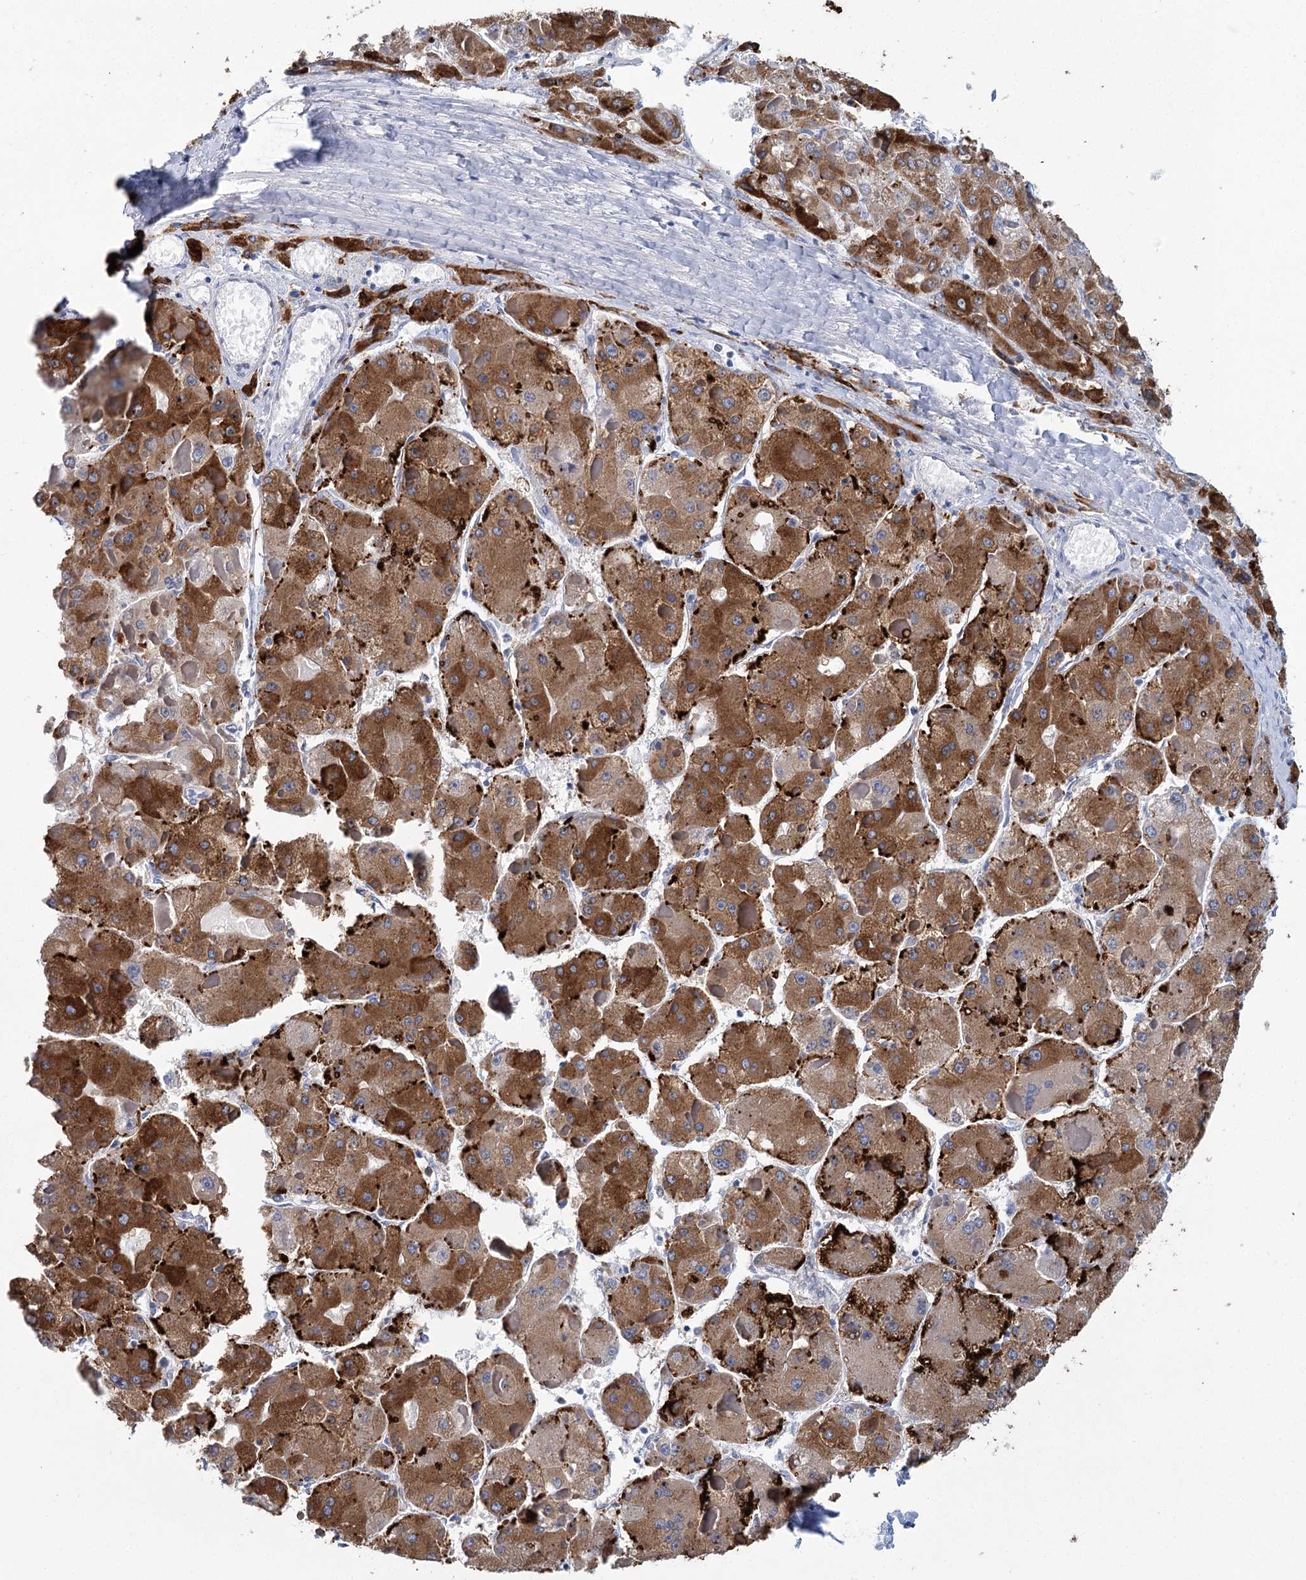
{"staining": {"intensity": "strong", "quantity": ">75%", "location": "cytoplasmic/membranous"}, "tissue": "liver cancer", "cell_type": "Tumor cells", "image_type": "cancer", "snomed": [{"axis": "morphology", "description": "Carcinoma, Hepatocellular, NOS"}, {"axis": "topography", "description": "Liver"}], "caption": "IHC (DAB) staining of human liver cancer displays strong cytoplasmic/membranous protein staining in approximately >75% of tumor cells.", "gene": "METTL7B", "patient": {"sex": "female", "age": 73}}